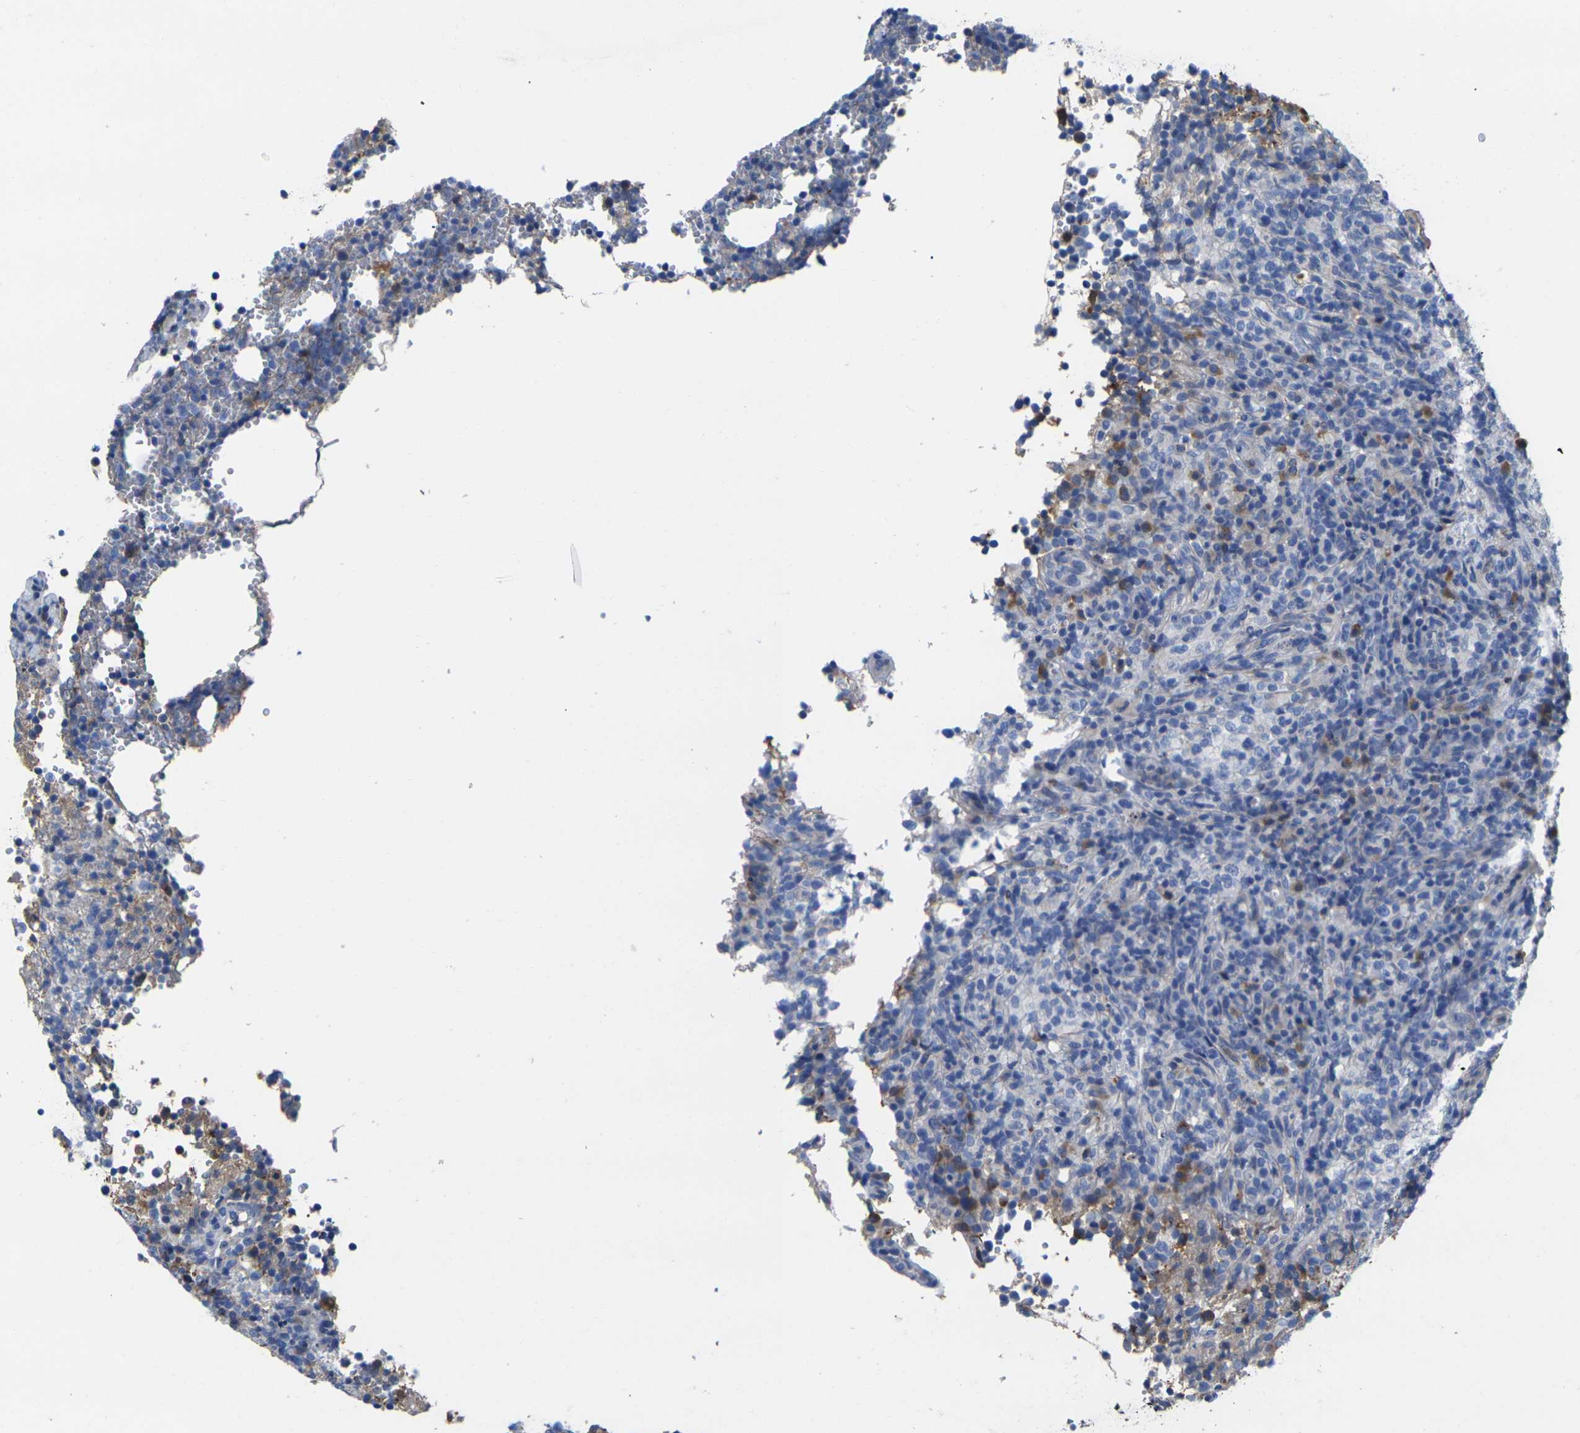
{"staining": {"intensity": "moderate", "quantity": "<25%", "location": "cytoplasmic/membranous"}, "tissue": "lymphoma", "cell_type": "Tumor cells", "image_type": "cancer", "snomed": [{"axis": "morphology", "description": "Malignant lymphoma, non-Hodgkin's type, High grade"}, {"axis": "topography", "description": "Lymph node"}], "caption": "The photomicrograph shows a brown stain indicating the presence of a protein in the cytoplasmic/membranous of tumor cells in lymphoma.", "gene": "GREM2", "patient": {"sex": "female", "age": 76}}